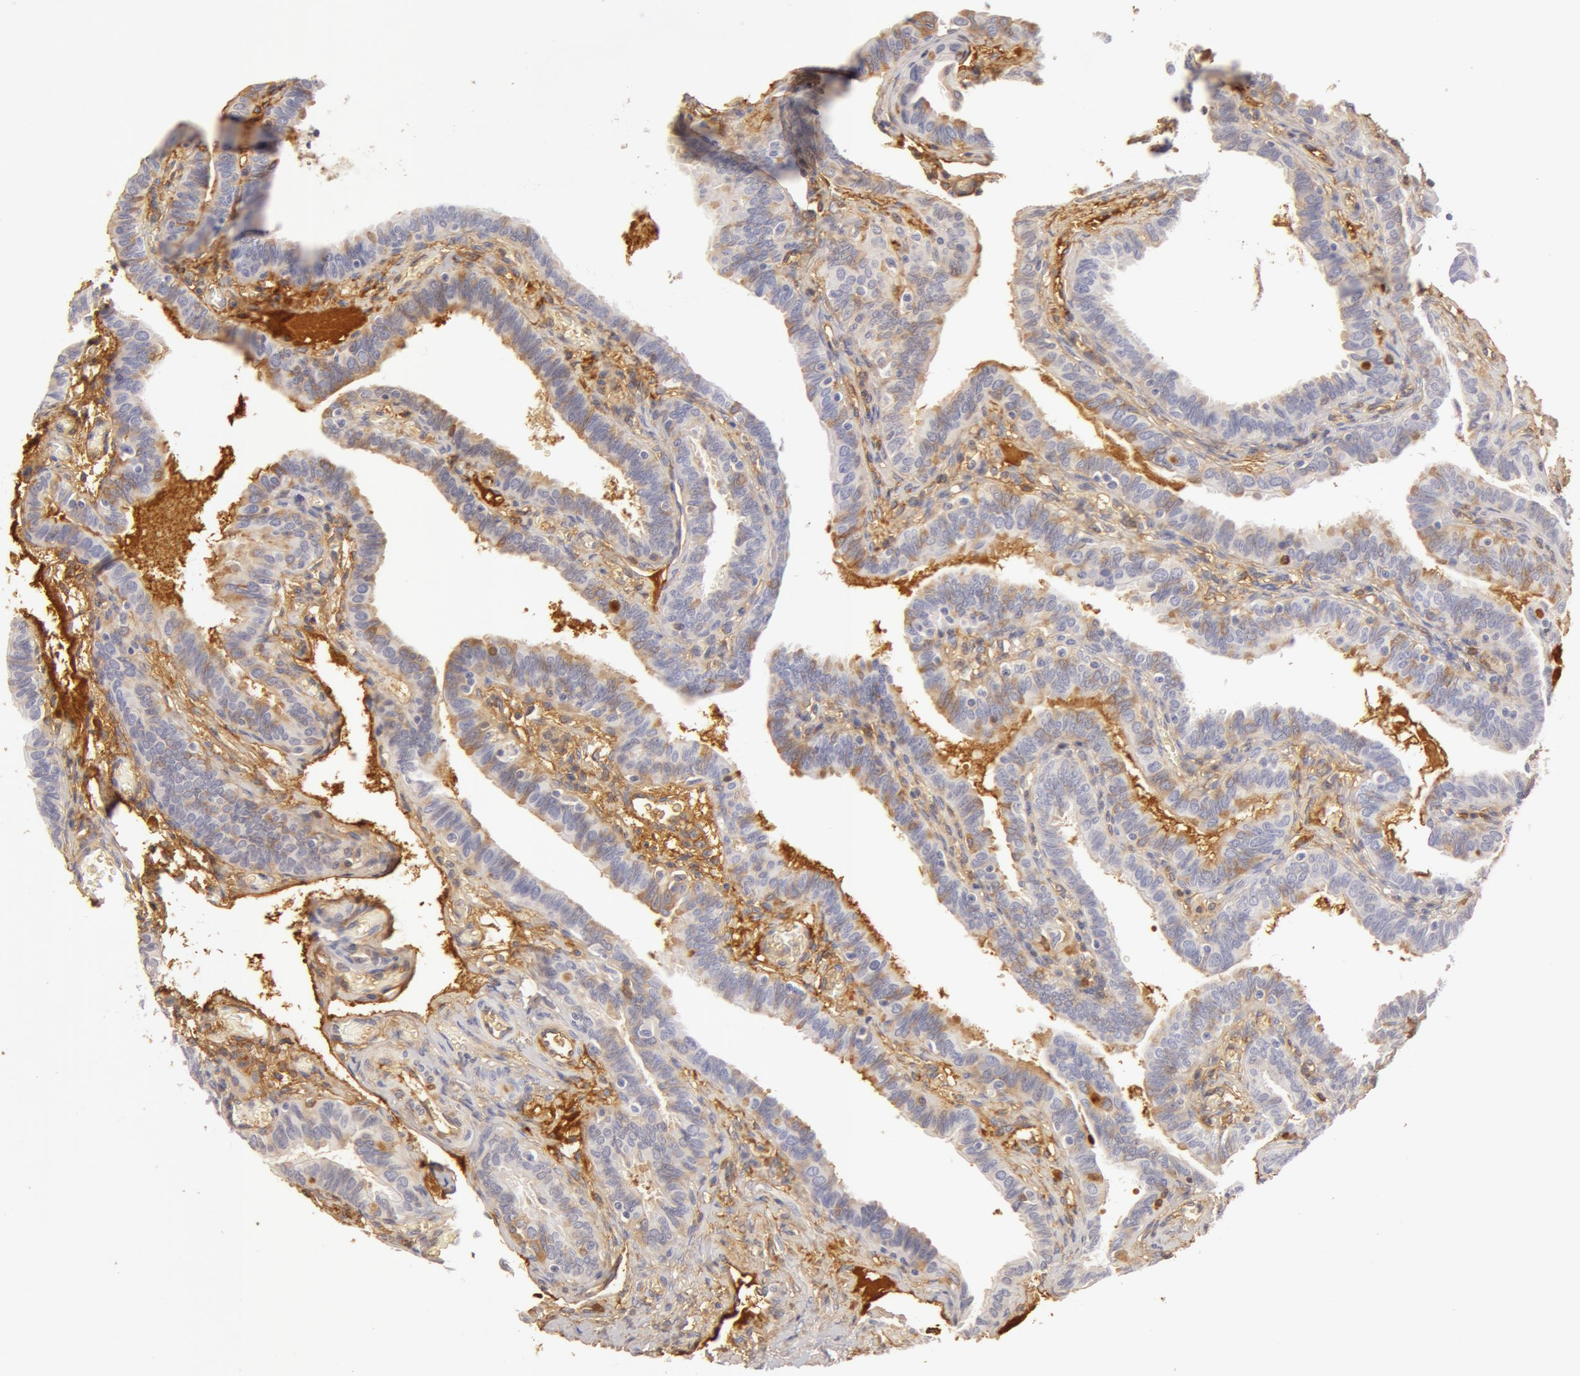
{"staining": {"intensity": "negative", "quantity": "none", "location": "none"}, "tissue": "fallopian tube", "cell_type": "Glandular cells", "image_type": "normal", "snomed": [{"axis": "morphology", "description": "Normal tissue, NOS"}, {"axis": "topography", "description": "Fallopian tube"}], "caption": "High magnification brightfield microscopy of benign fallopian tube stained with DAB (brown) and counterstained with hematoxylin (blue): glandular cells show no significant positivity.", "gene": "AHSG", "patient": {"sex": "female", "age": 38}}